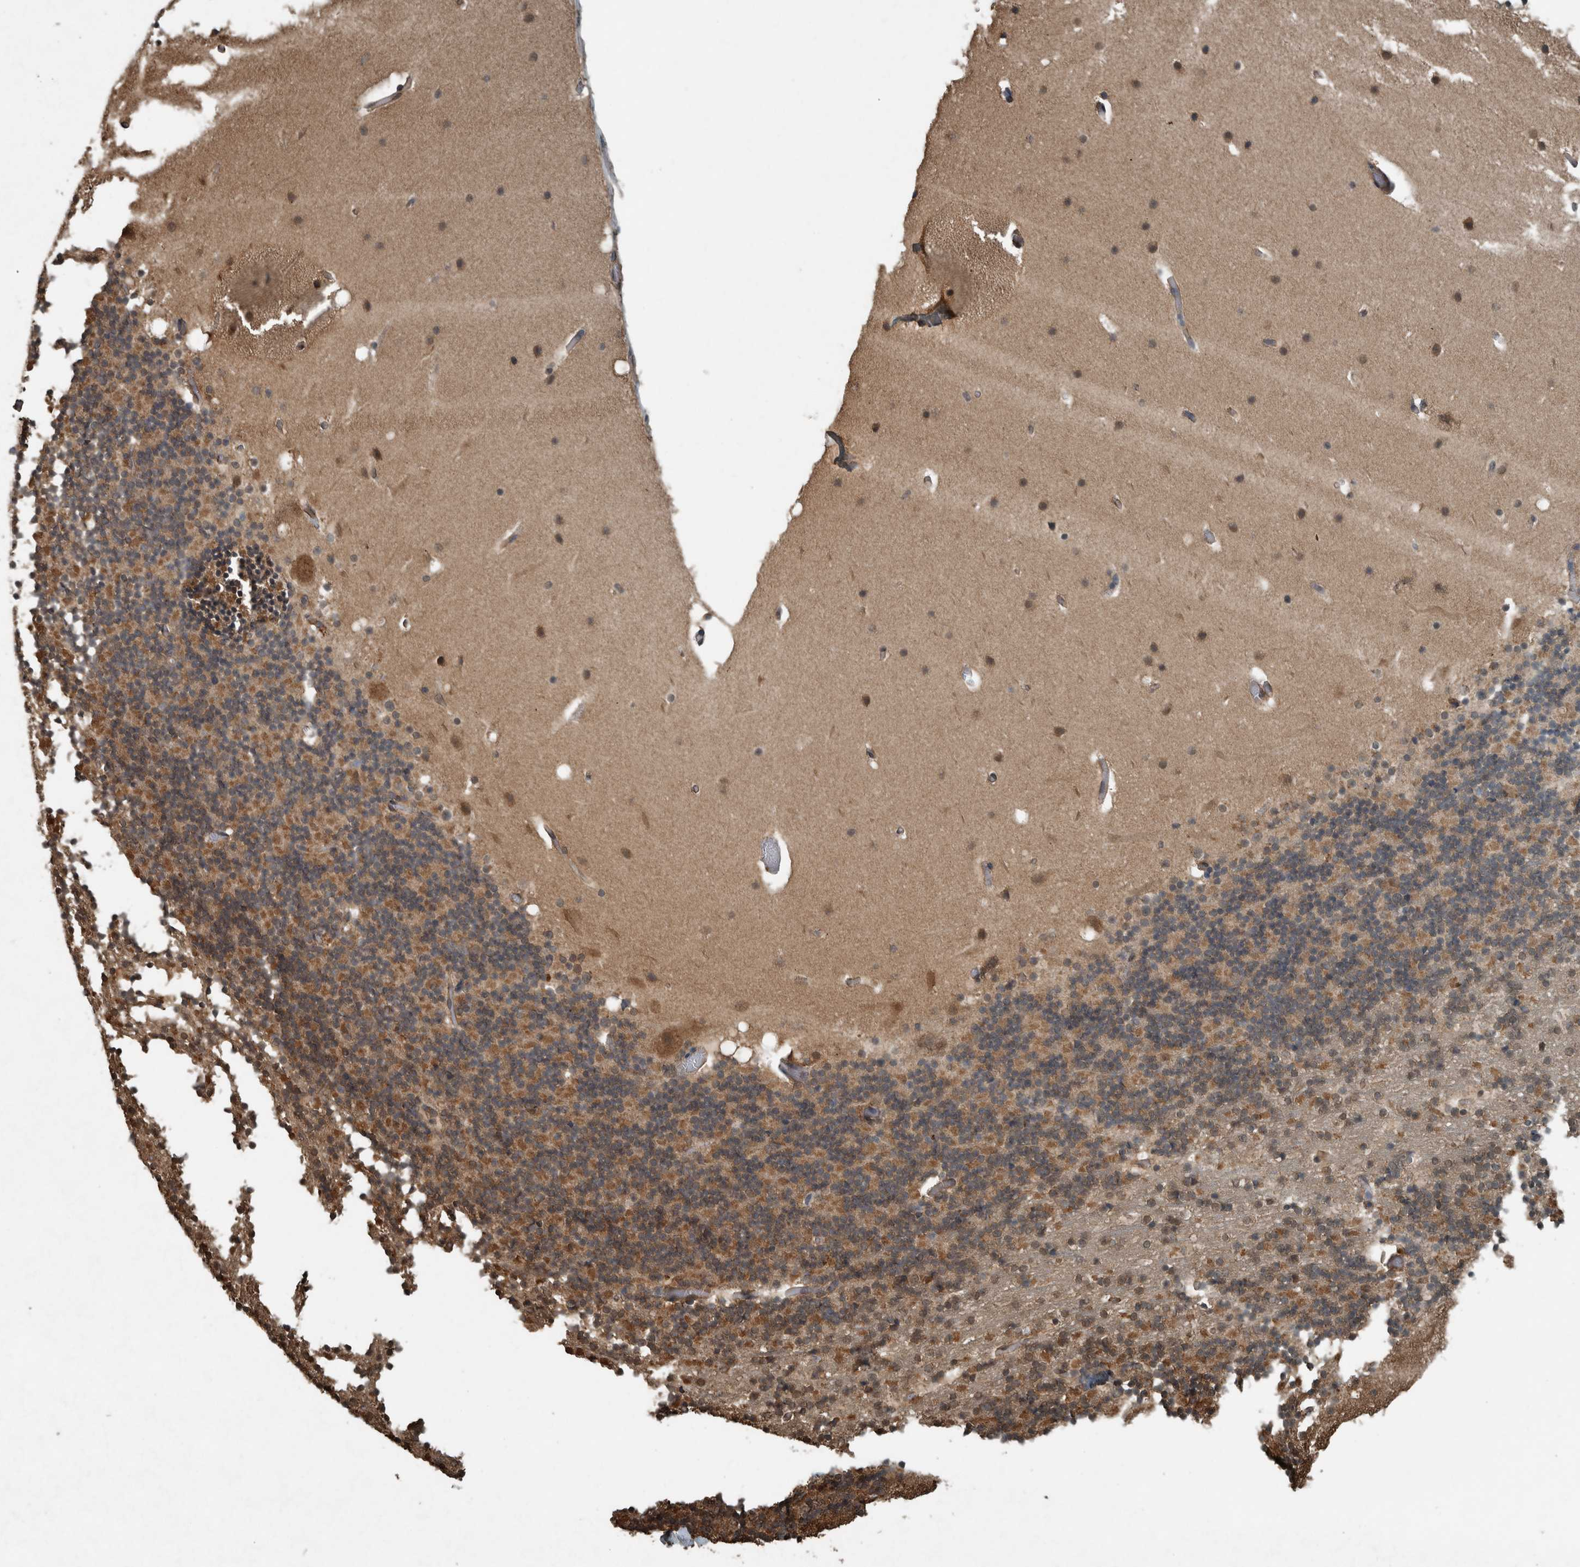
{"staining": {"intensity": "moderate", "quantity": ">75%", "location": "cytoplasmic/membranous,nuclear"}, "tissue": "cerebellum", "cell_type": "Cells in granular layer", "image_type": "normal", "snomed": [{"axis": "morphology", "description": "Normal tissue, NOS"}, {"axis": "topography", "description": "Cerebellum"}], "caption": "A brown stain shows moderate cytoplasmic/membranous,nuclear staining of a protein in cells in granular layer of unremarkable human cerebellum. The staining was performed using DAB to visualize the protein expression in brown, while the nuclei were stained in blue with hematoxylin (Magnification: 20x).", "gene": "ARHGEF12", "patient": {"sex": "male", "age": 57}}